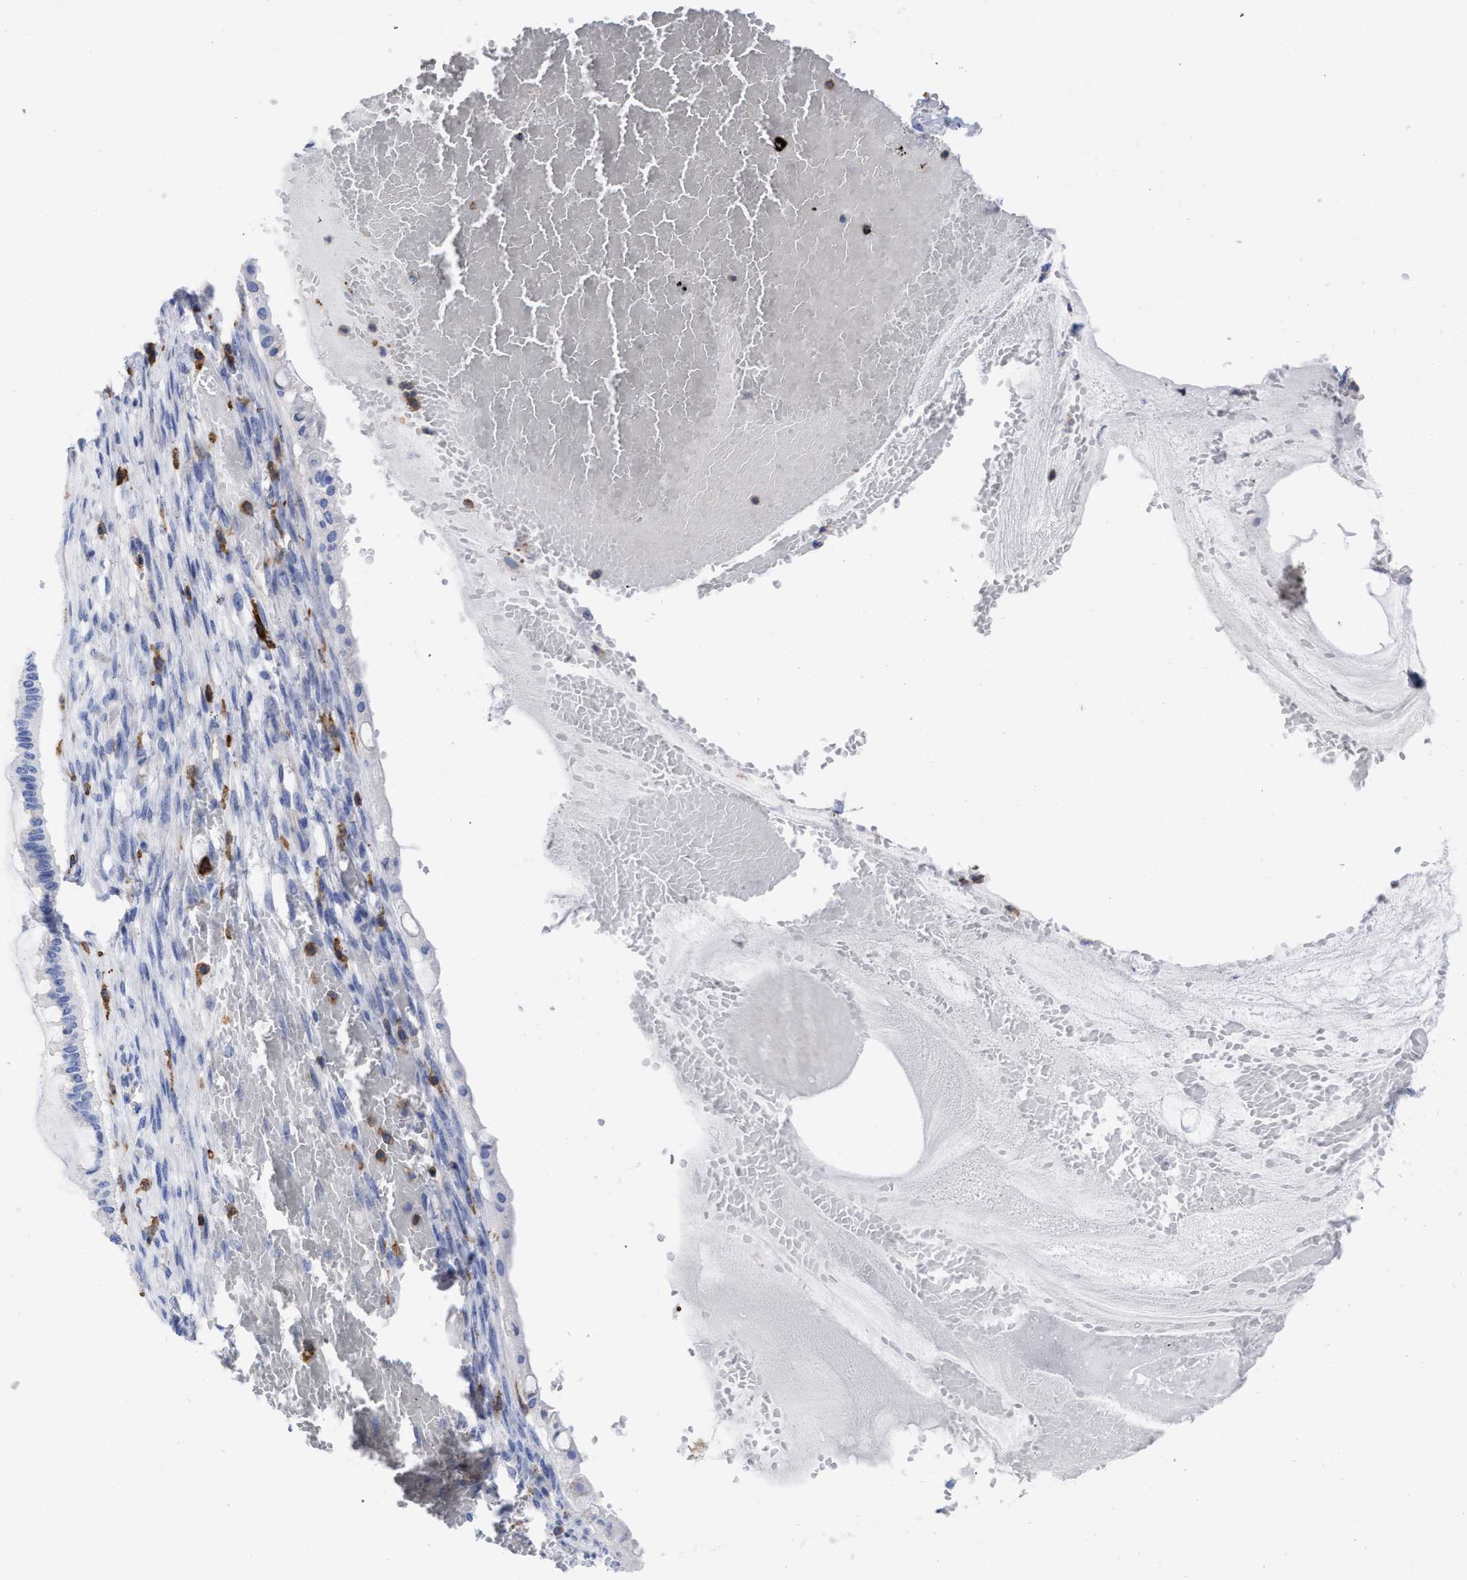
{"staining": {"intensity": "negative", "quantity": "none", "location": "none"}, "tissue": "ovarian cancer", "cell_type": "Tumor cells", "image_type": "cancer", "snomed": [{"axis": "morphology", "description": "Cystadenocarcinoma, mucinous, NOS"}, {"axis": "topography", "description": "Ovary"}], "caption": "DAB immunohistochemical staining of mucinous cystadenocarcinoma (ovarian) reveals no significant positivity in tumor cells. (Immunohistochemistry, brightfield microscopy, high magnification).", "gene": "HCLS1", "patient": {"sex": "female", "age": 73}}